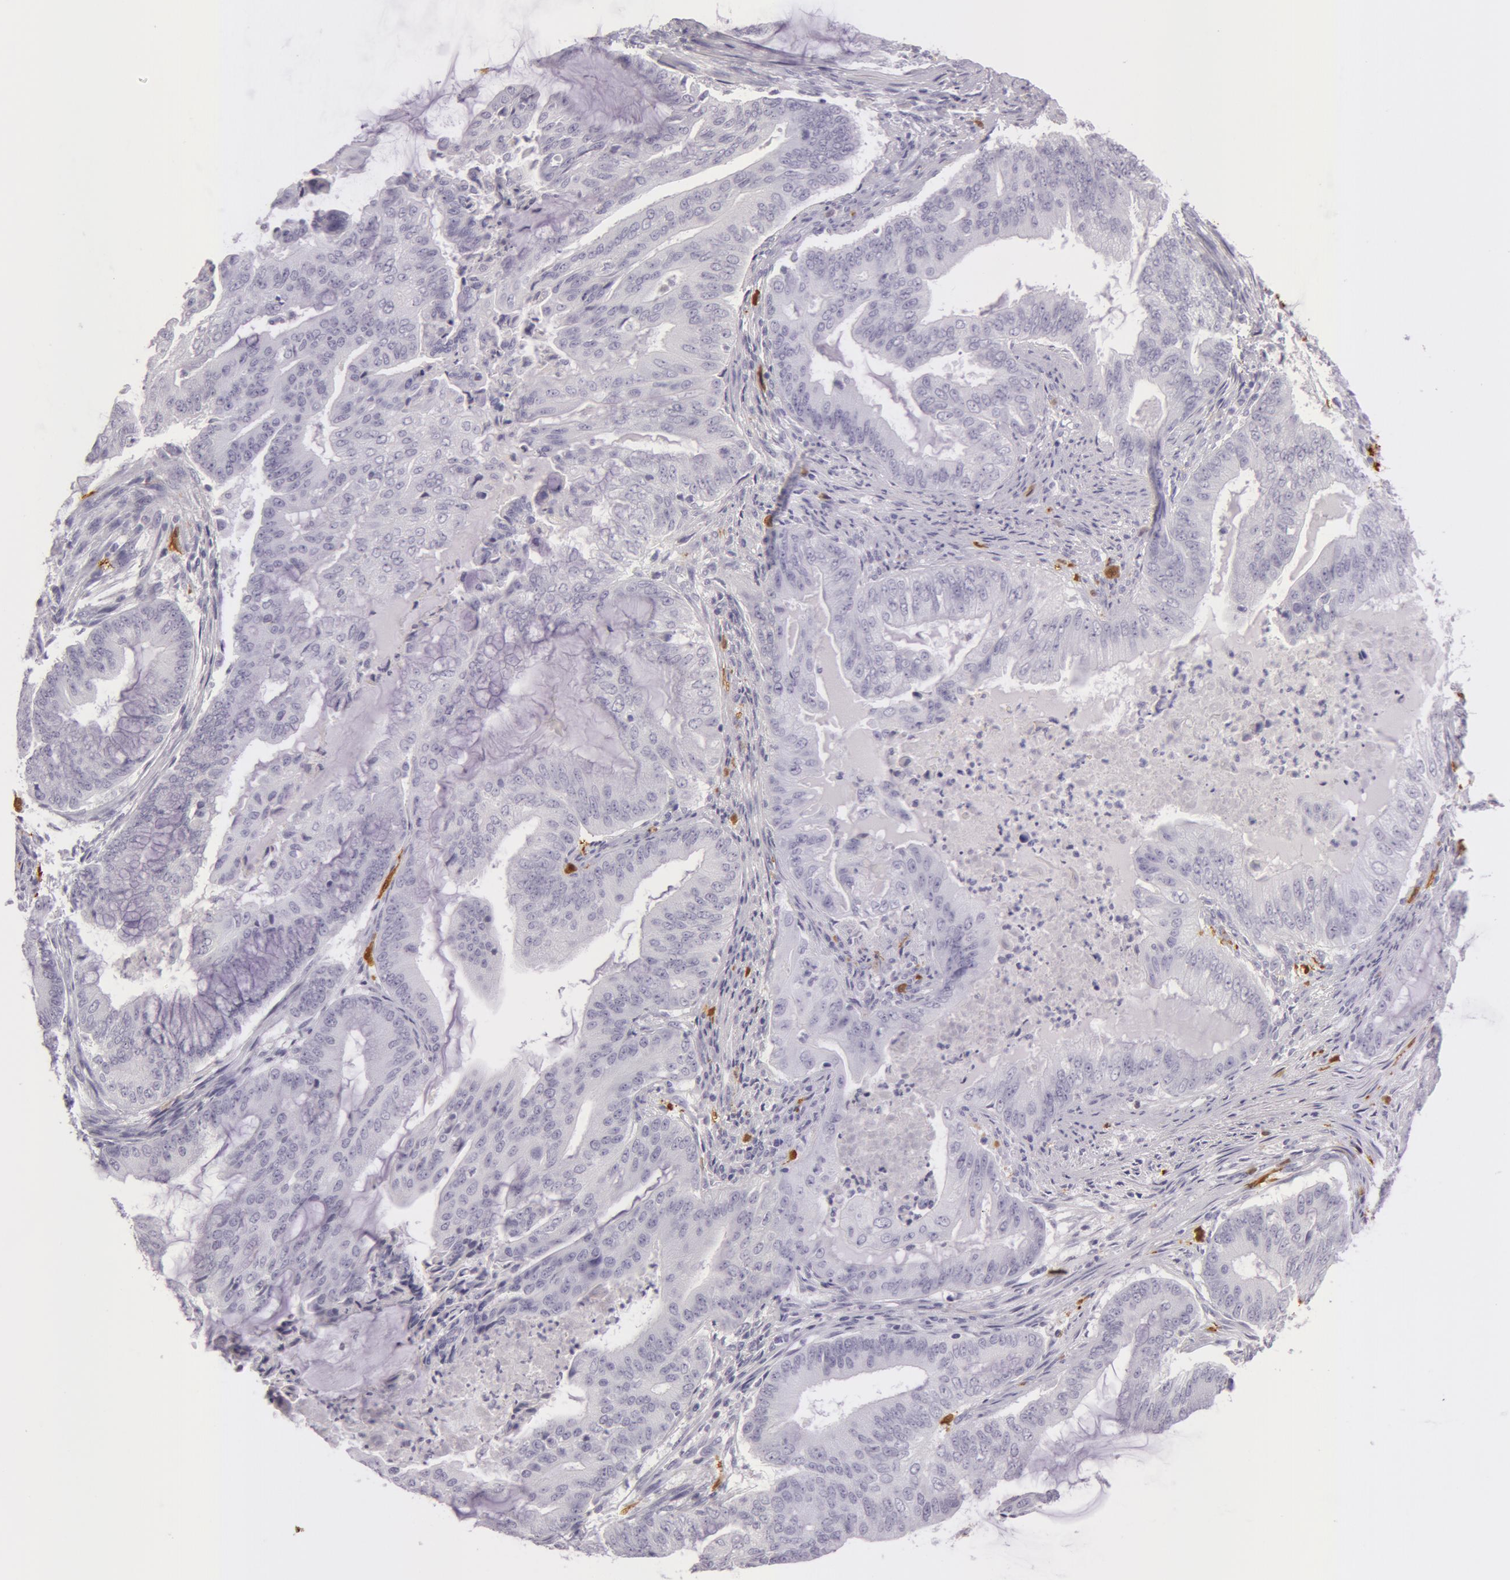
{"staining": {"intensity": "negative", "quantity": "none", "location": "none"}, "tissue": "endometrial cancer", "cell_type": "Tumor cells", "image_type": "cancer", "snomed": [{"axis": "morphology", "description": "Adenocarcinoma, NOS"}, {"axis": "topography", "description": "Endometrium"}], "caption": "Tumor cells are negative for brown protein staining in adenocarcinoma (endometrial).", "gene": "CKB", "patient": {"sex": "female", "age": 63}}